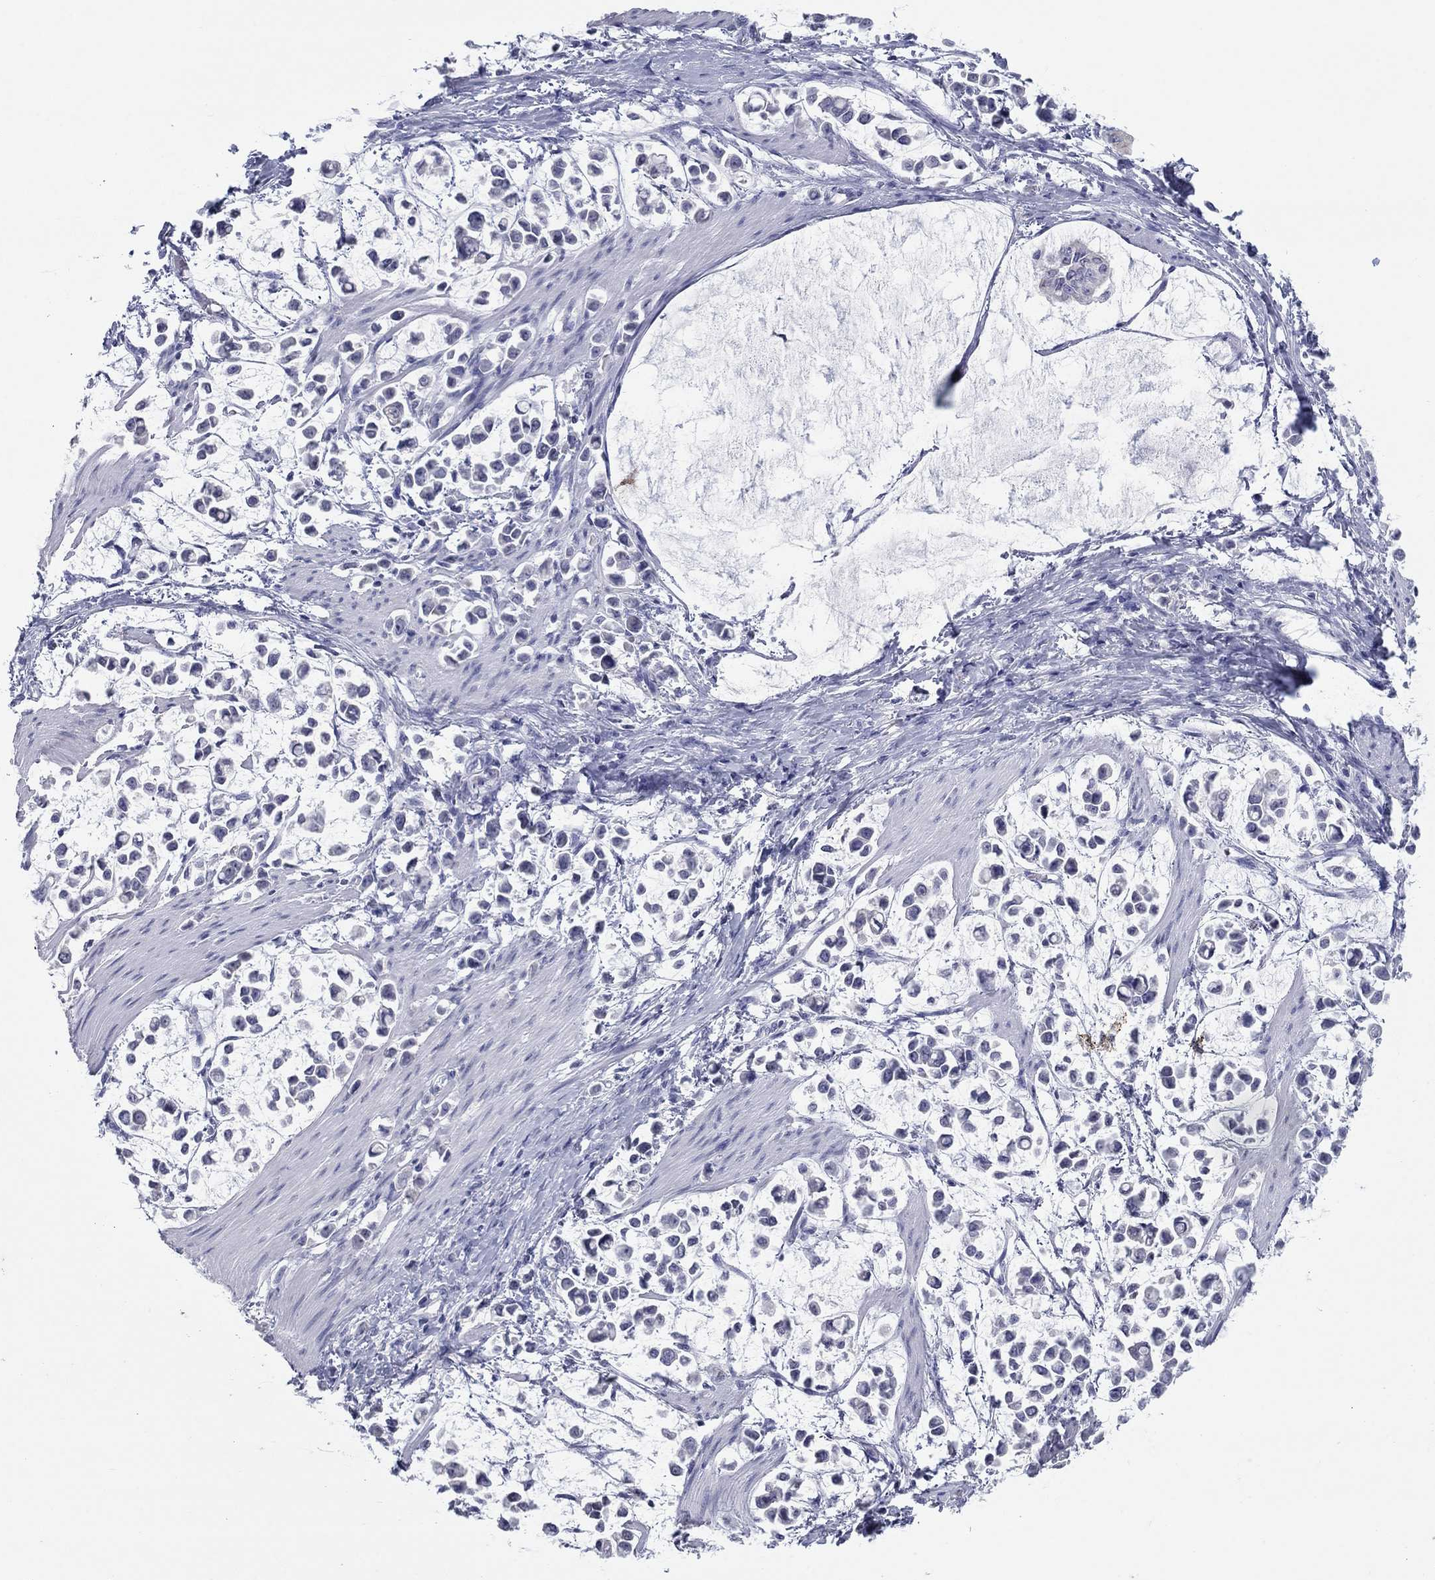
{"staining": {"intensity": "negative", "quantity": "none", "location": "none"}, "tissue": "stomach cancer", "cell_type": "Tumor cells", "image_type": "cancer", "snomed": [{"axis": "morphology", "description": "Adenocarcinoma, NOS"}, {"axis": "topography", "description": "Stomach"}], "caption": "This is an immunohistochemistry (IHC) histopathology image of stomach cancer. There is no staining in tumor cells.", "gene": "KRT75", "patient": {"sex": "male", "age": 82}}